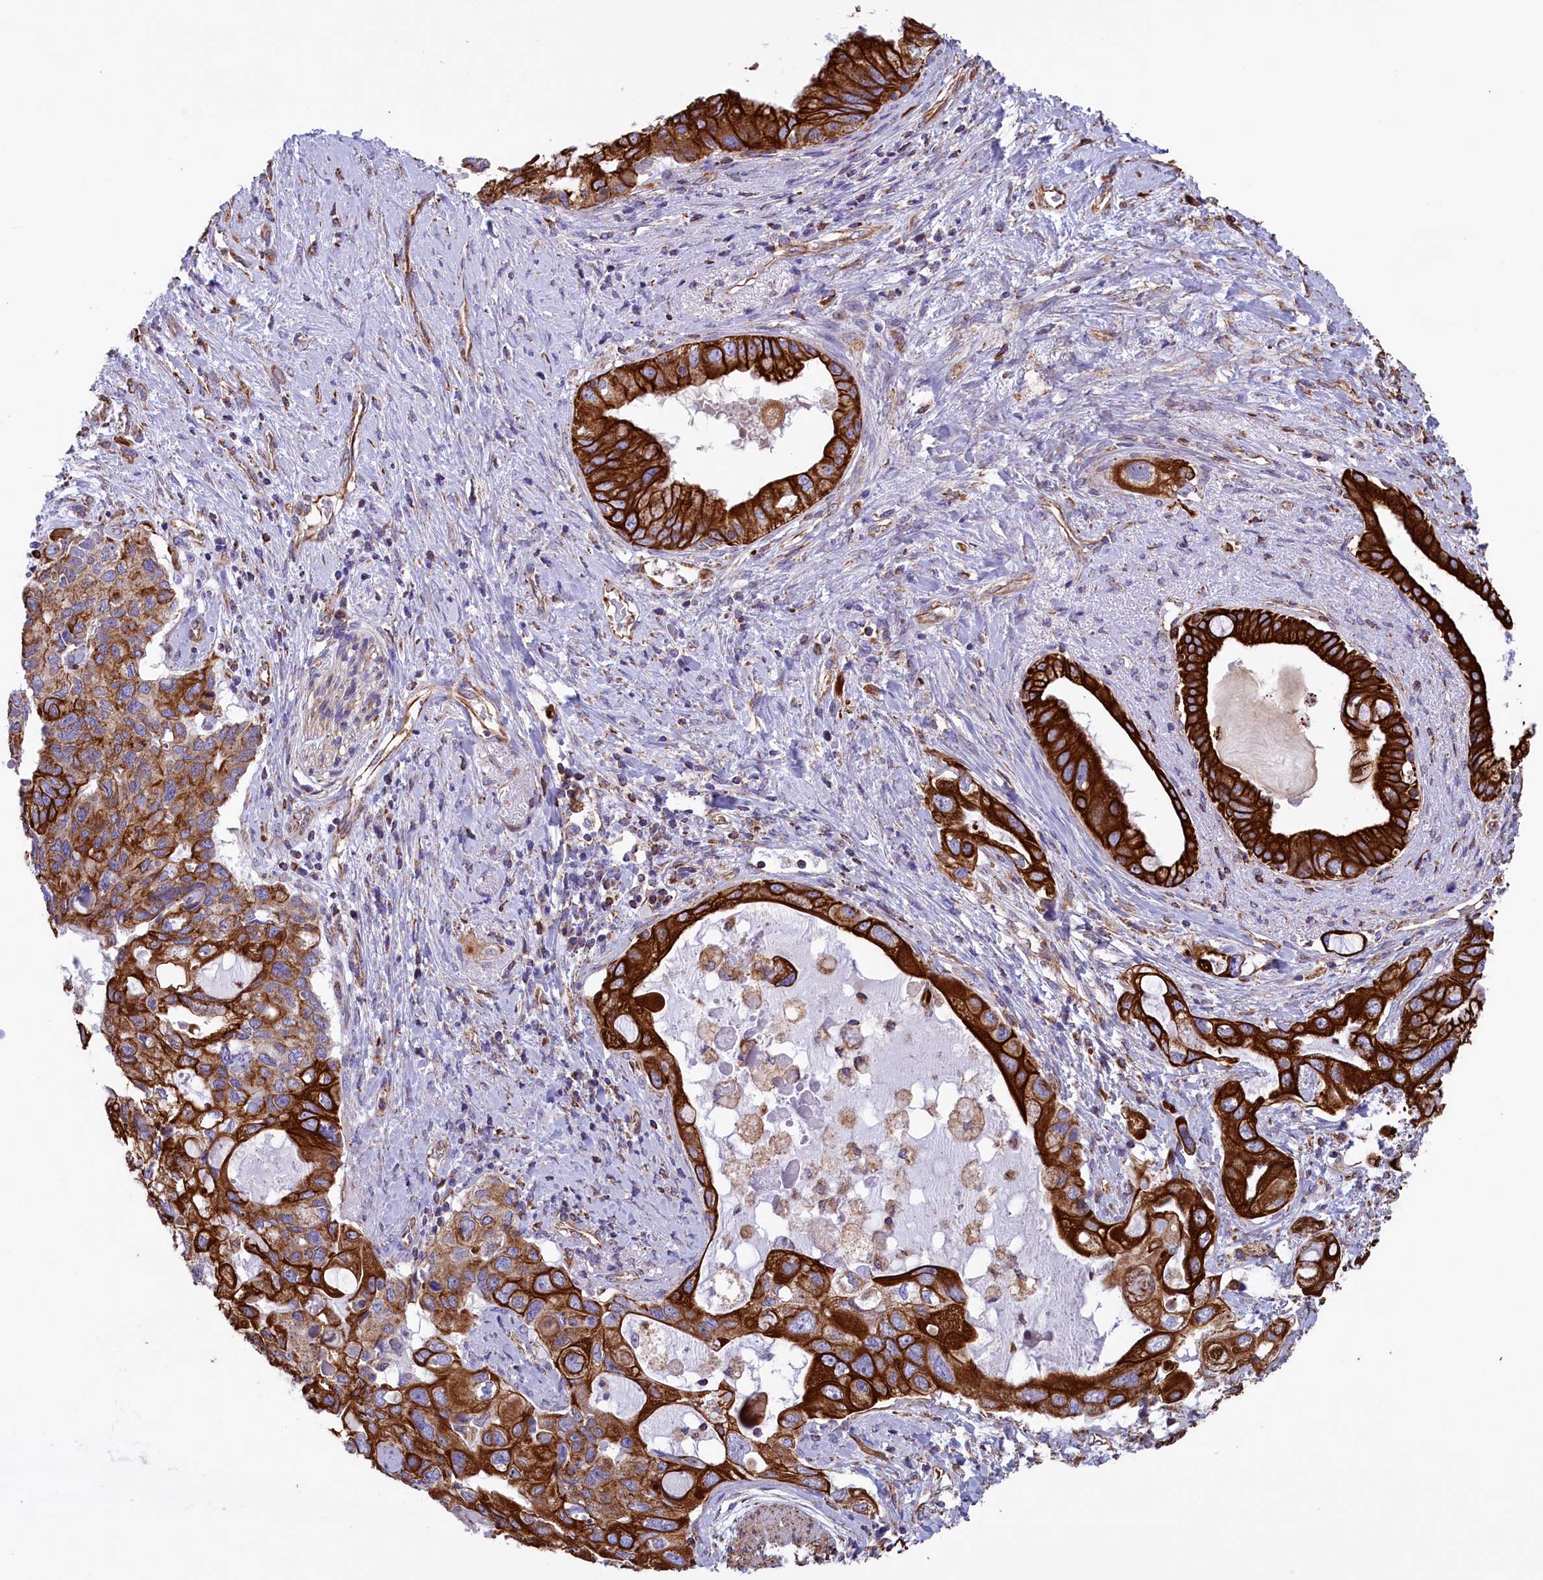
{"staining": {"intensity": "strong", "quantity": ">75%", "location": "cytoplasmic/membranous"}, "tissue": "pancreatic cancer", "cell_type": "Tumor cells", "image_type": "cancer", "snomed": [{"axis": "morphology", "description": "Adenocarcinoma, NOS"}, {"axis": "topography", "description": "Pancreas"}], "caption": "Brown immunohistochemical staining in pancreatic adenocarcinoma shows strong cytoplasmic/membranous staining in about >75% of tumor cells.", "gene": "GATB", "patient": {"sex": "female", "age": 56}}